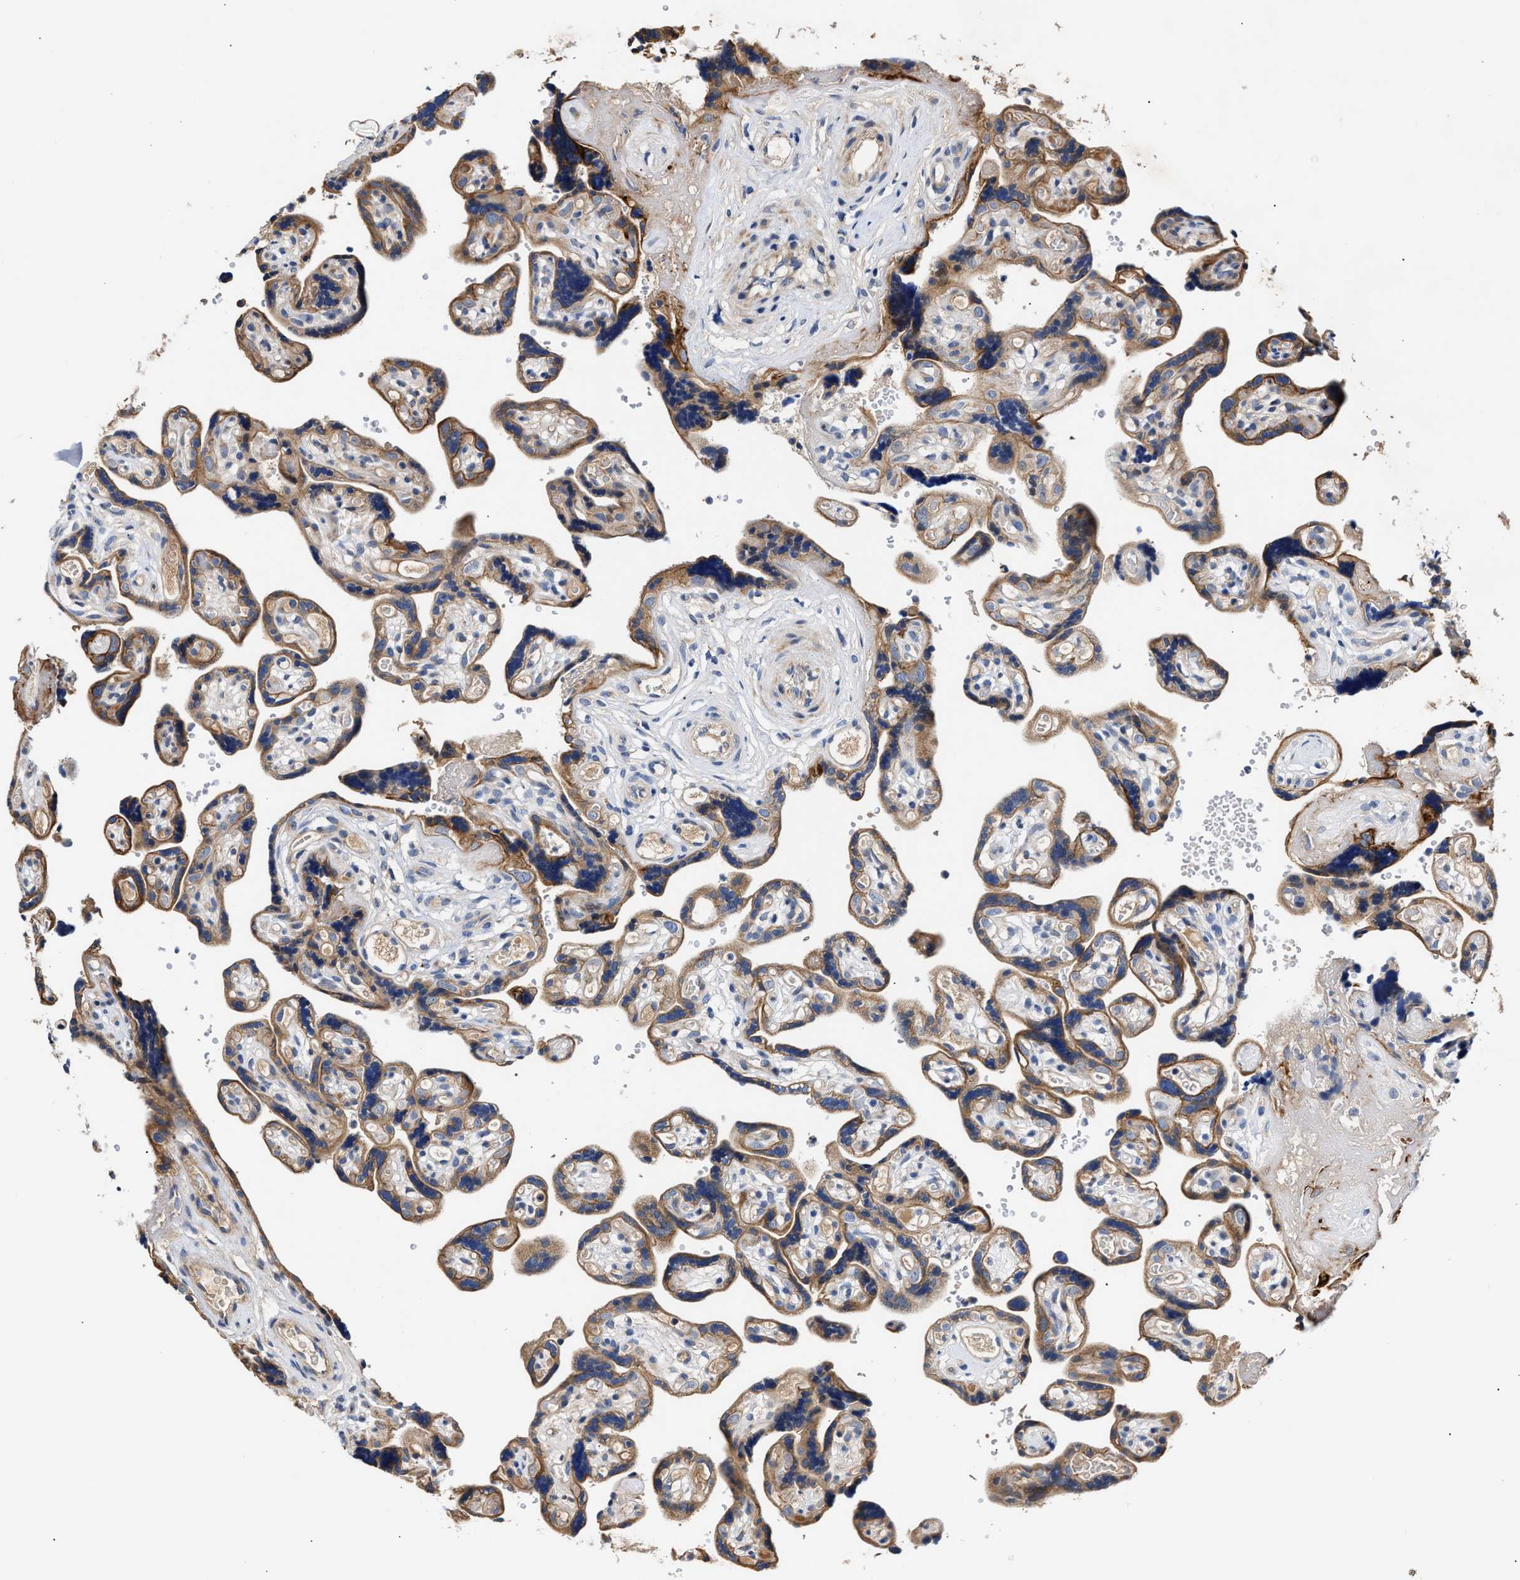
{"staining": {"intensity": "strong", "quantity": ">75%", "location": "cytoplasmic/membranous"}, "tissue": "placenta", "cell_type": "Decidual cells", "image_type": "normal", "snomed": [{"axis": "morphology", "description": "Normal tissue, NOS"}, {"axis": "topography", "description": "Placenta"}], "caption": "The micrograph displays immunohistochemical staining of benign placenta. There is strong cytoplasmic/membranous expression is identified in approximately >75% of decidual cells.", "gene": "CCDC146", "patient": {"sex": "female", "age": 30}}